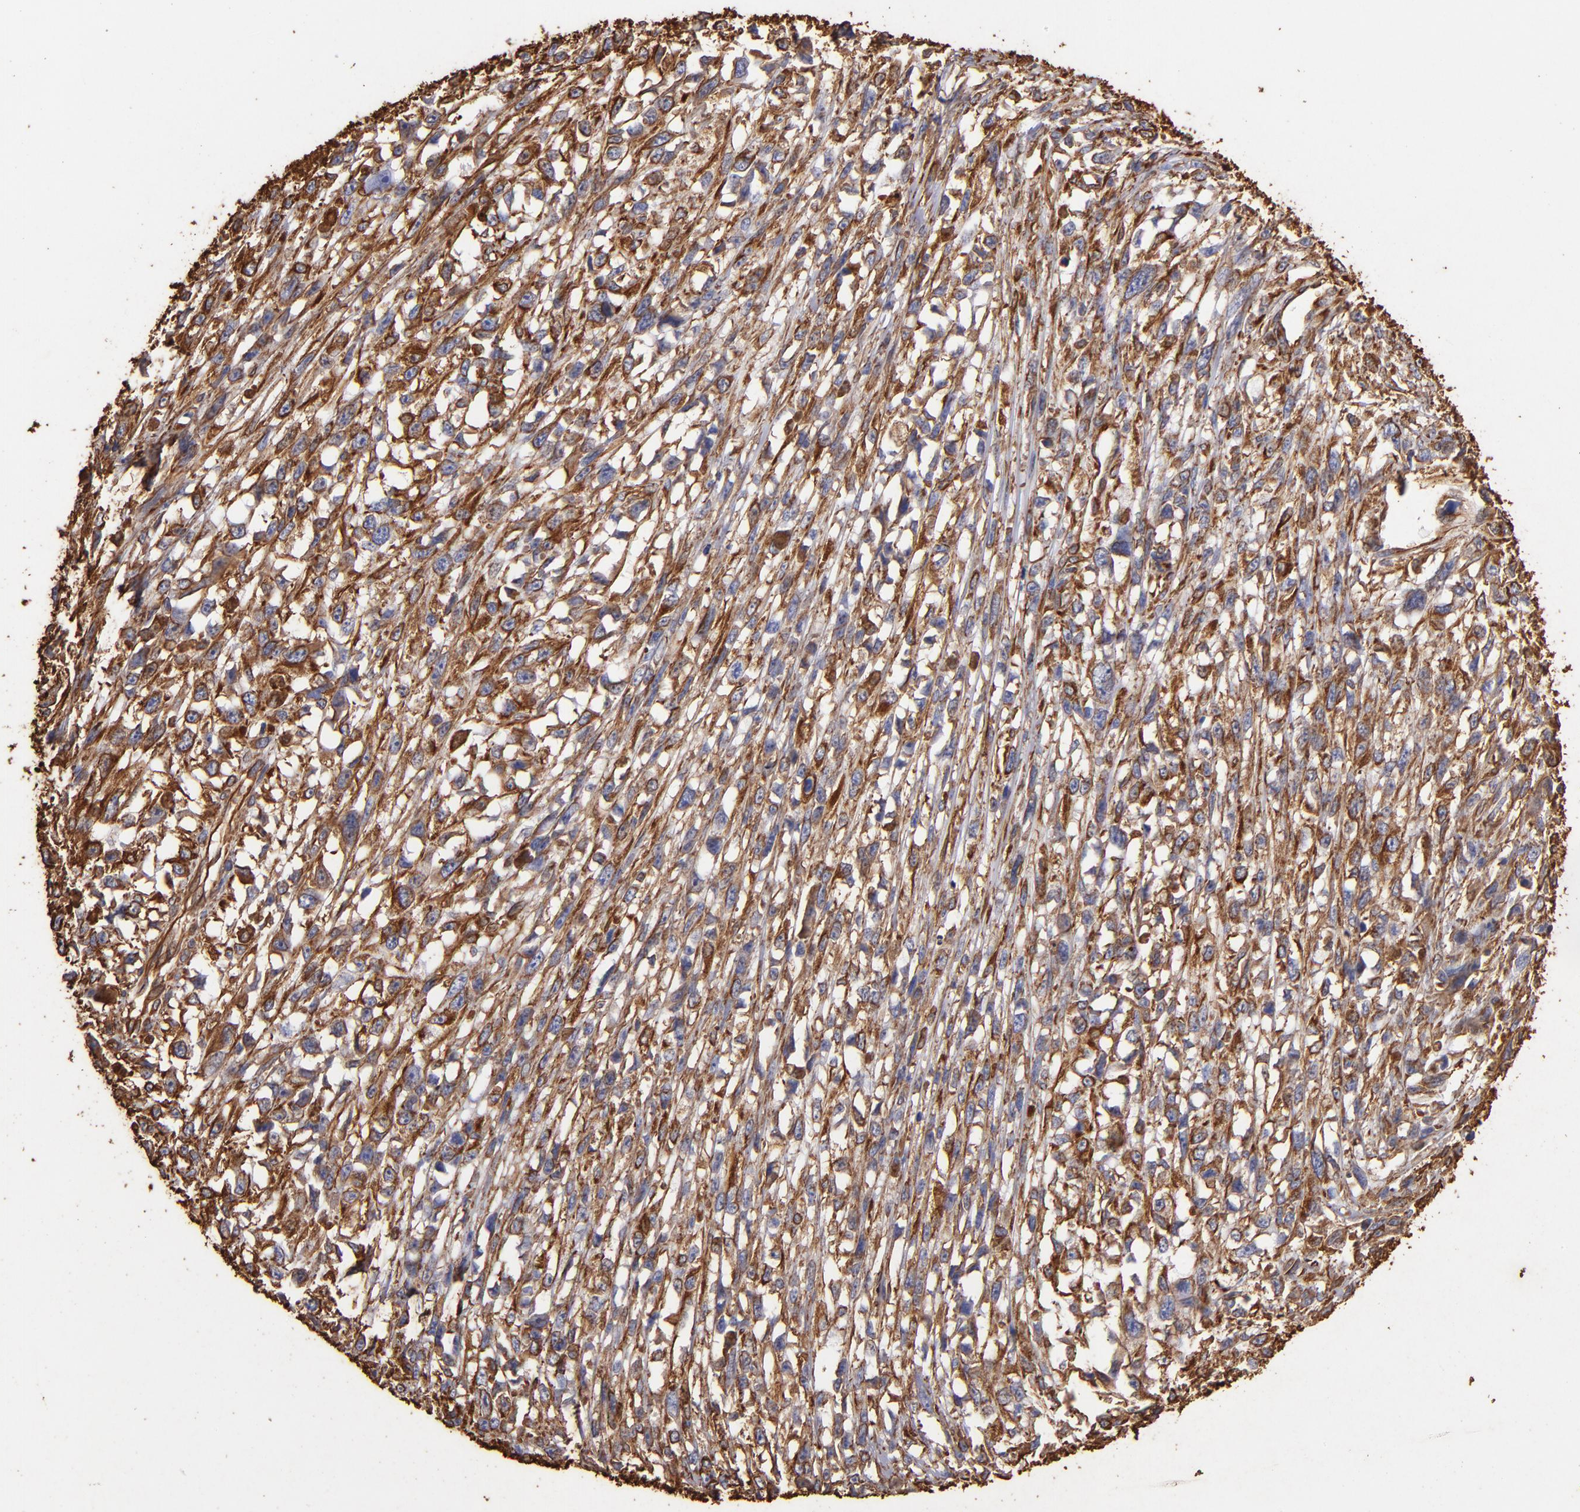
{"staining": {"intensity": "strong", "quantity": ">75%", "location": "cytoplasmic/membranous"}, "tissue": "melanoma", "cell_type": "Tumor cells", "image_type": "cancer", "snomed": [{"axis": "morphology", "description": "Malignant melanoma, Metastatic site"}, {"axis": "topography", "description": "Lymph node"}], "caption": "Malignant melanoma (metastatic site) stained with immunohistochemistry demonstrates strong cytoplasmic/membranous positivity in about >75% of tumor cells. The staining is performed using DAB (3,3'-diaminobenzidine) brown chromogen to label protein expression. The nuclei are counter-stained blue using hematoxylin.", "gene": "VIM", "patient": {"sex": "male", "age": 59}}